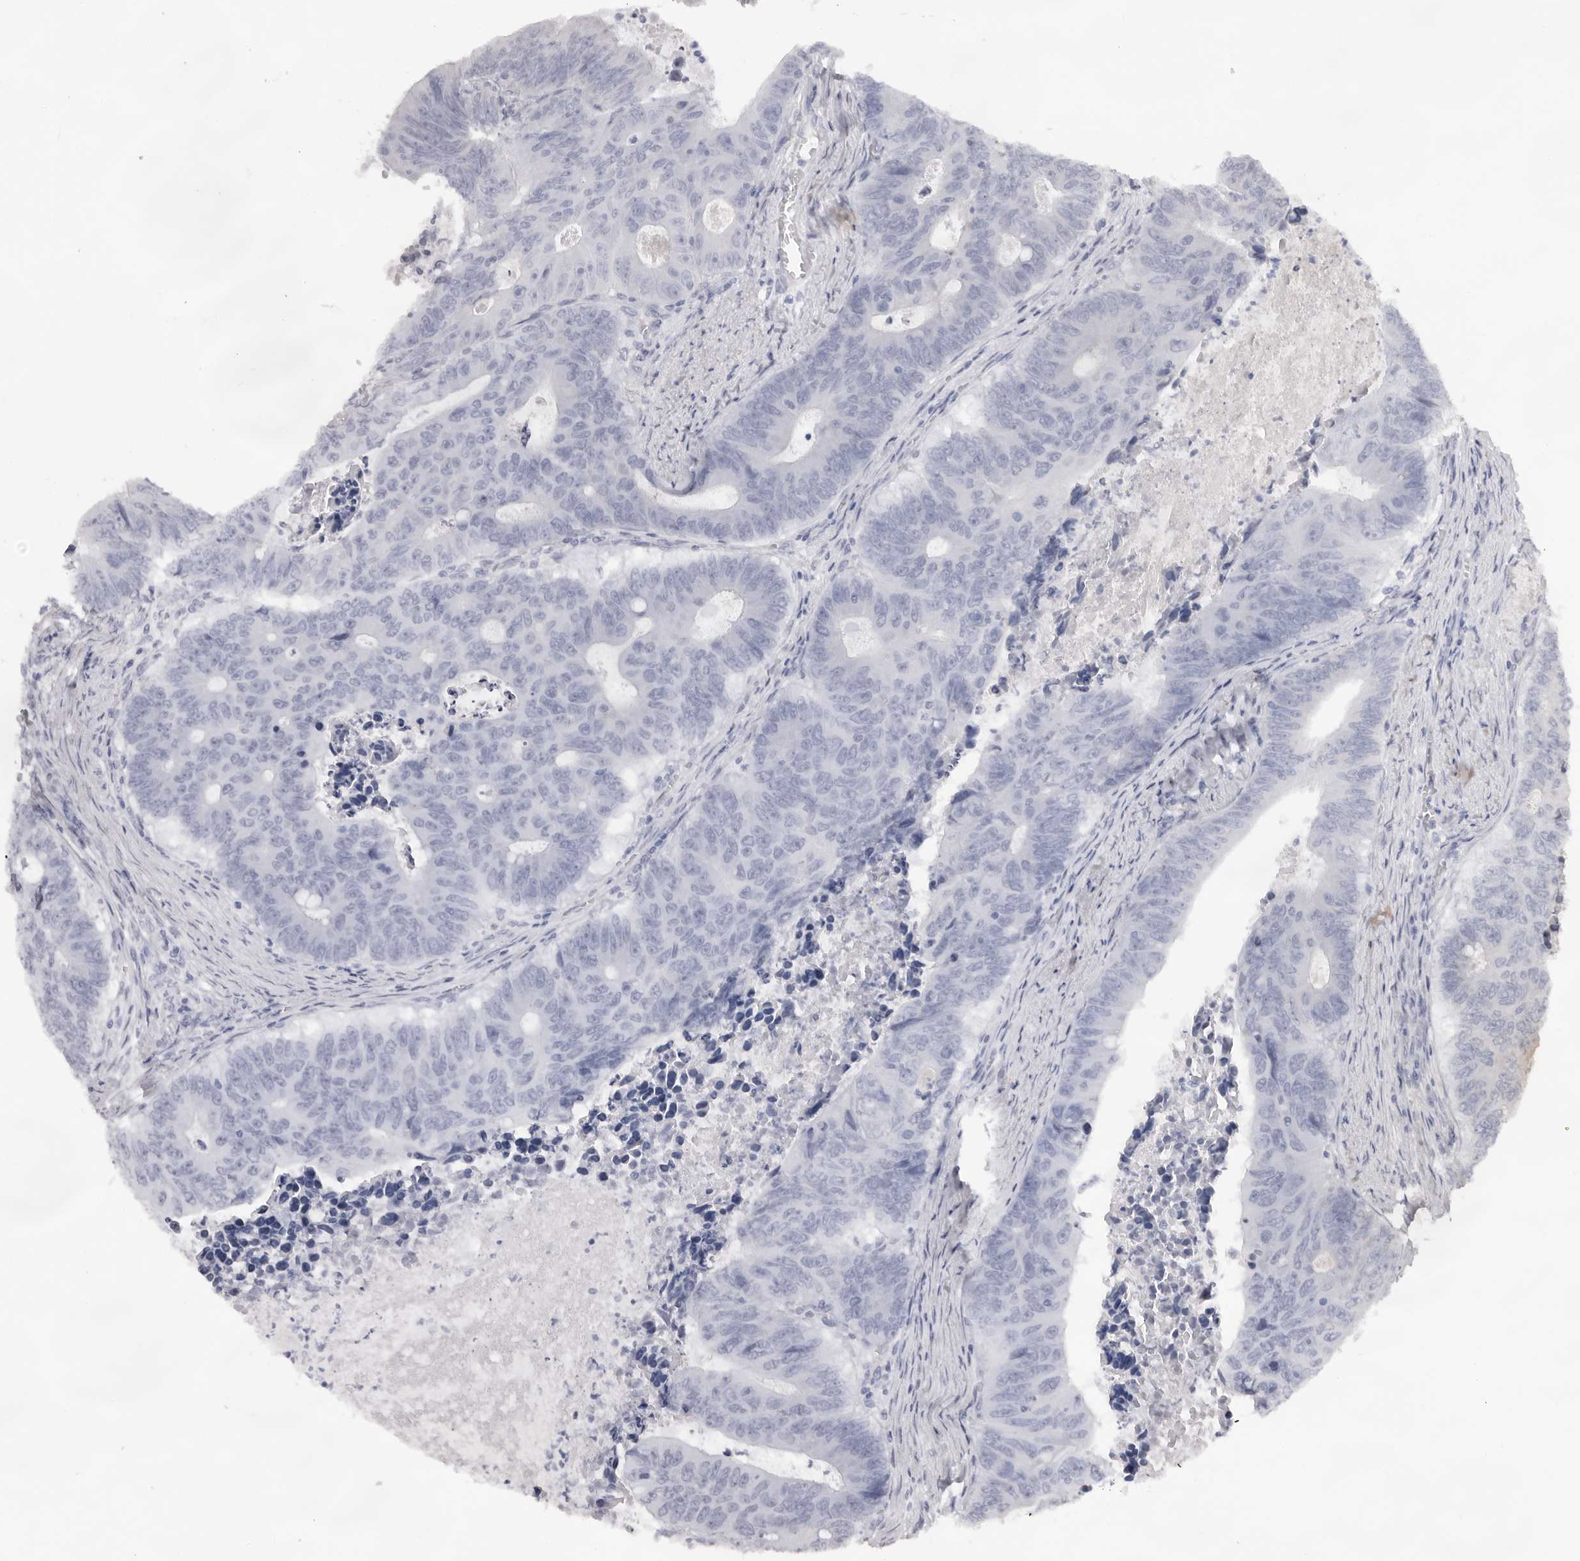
{"staining": {"intensity": "negative", "quantity": "none", "location": "none"}, "tissue": "colorectal cancer", "cell_type": "Tumor cells", "image_type": "cancer", "snomed": [{"axis": "morphology", "description": "Adenocarcinoma, NOS"}, {"axis": "topography", "description": "Colon"}], "caption": "An image of human colorectal cancer (adenocarcinoma) is negative for staining in tumor cells.", "gene": "NTM", "patient": {"sex": "male", "age": 87}}